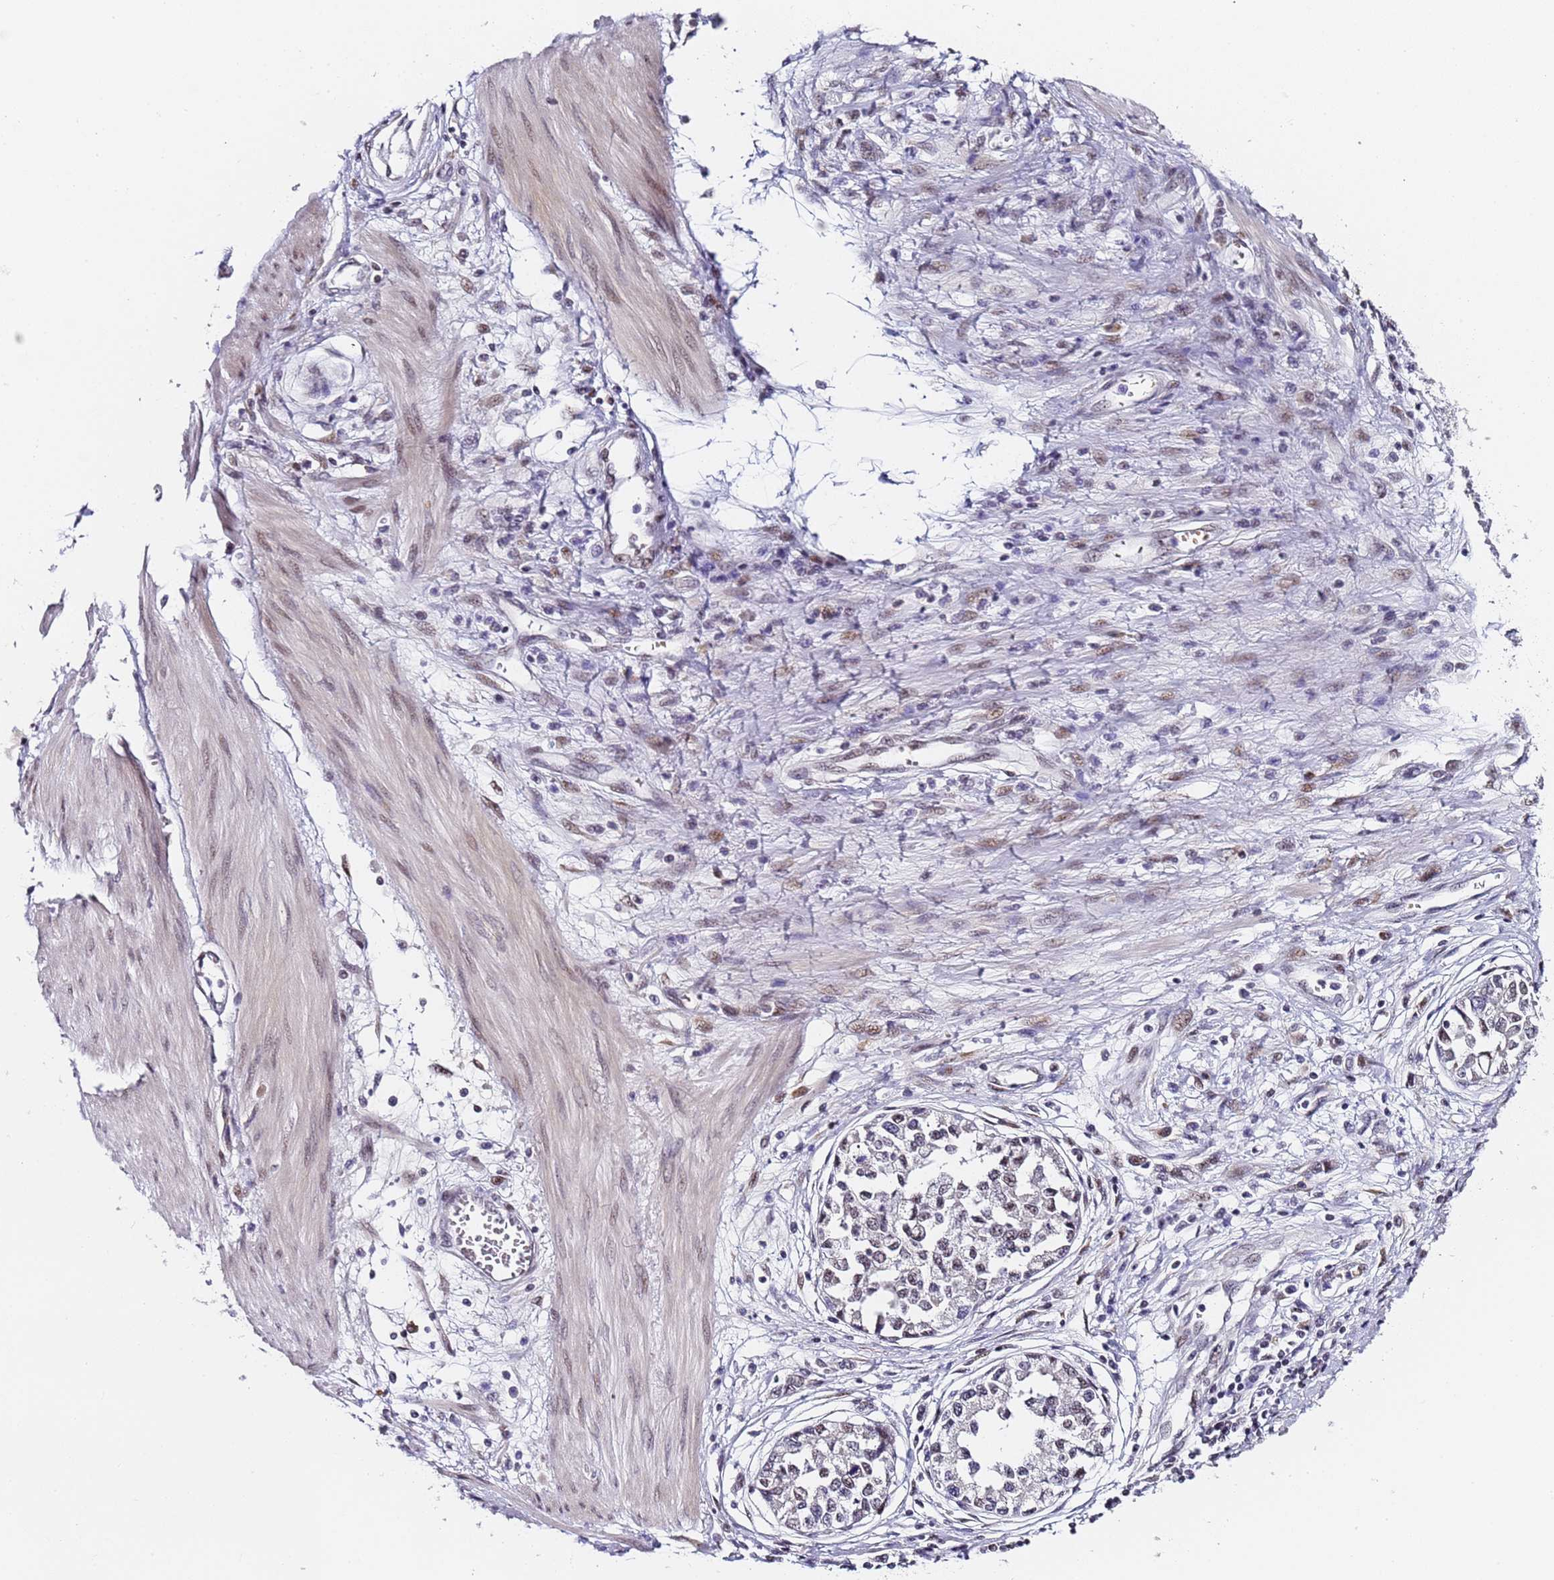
{"staining": {"intensity": "negative", "quantity": "none", "location": "none"}, "tissue": "stomach cancer", "cell_type": "Tumor cells", "image_type": "cancer", "snomed": [{"axis": "morphology", "description": "Adenocarcinoma, NOS"}, {"axis": "topography", "description": "Stomach"}], "caption": "Immunohistochemistry photomicrograph of stomach adenocarcinoma stained for a protein (brown), which shows no expression in tumor cells.", "gene": "FNBP4", "patient": {"sex": "female", "age": 76}}